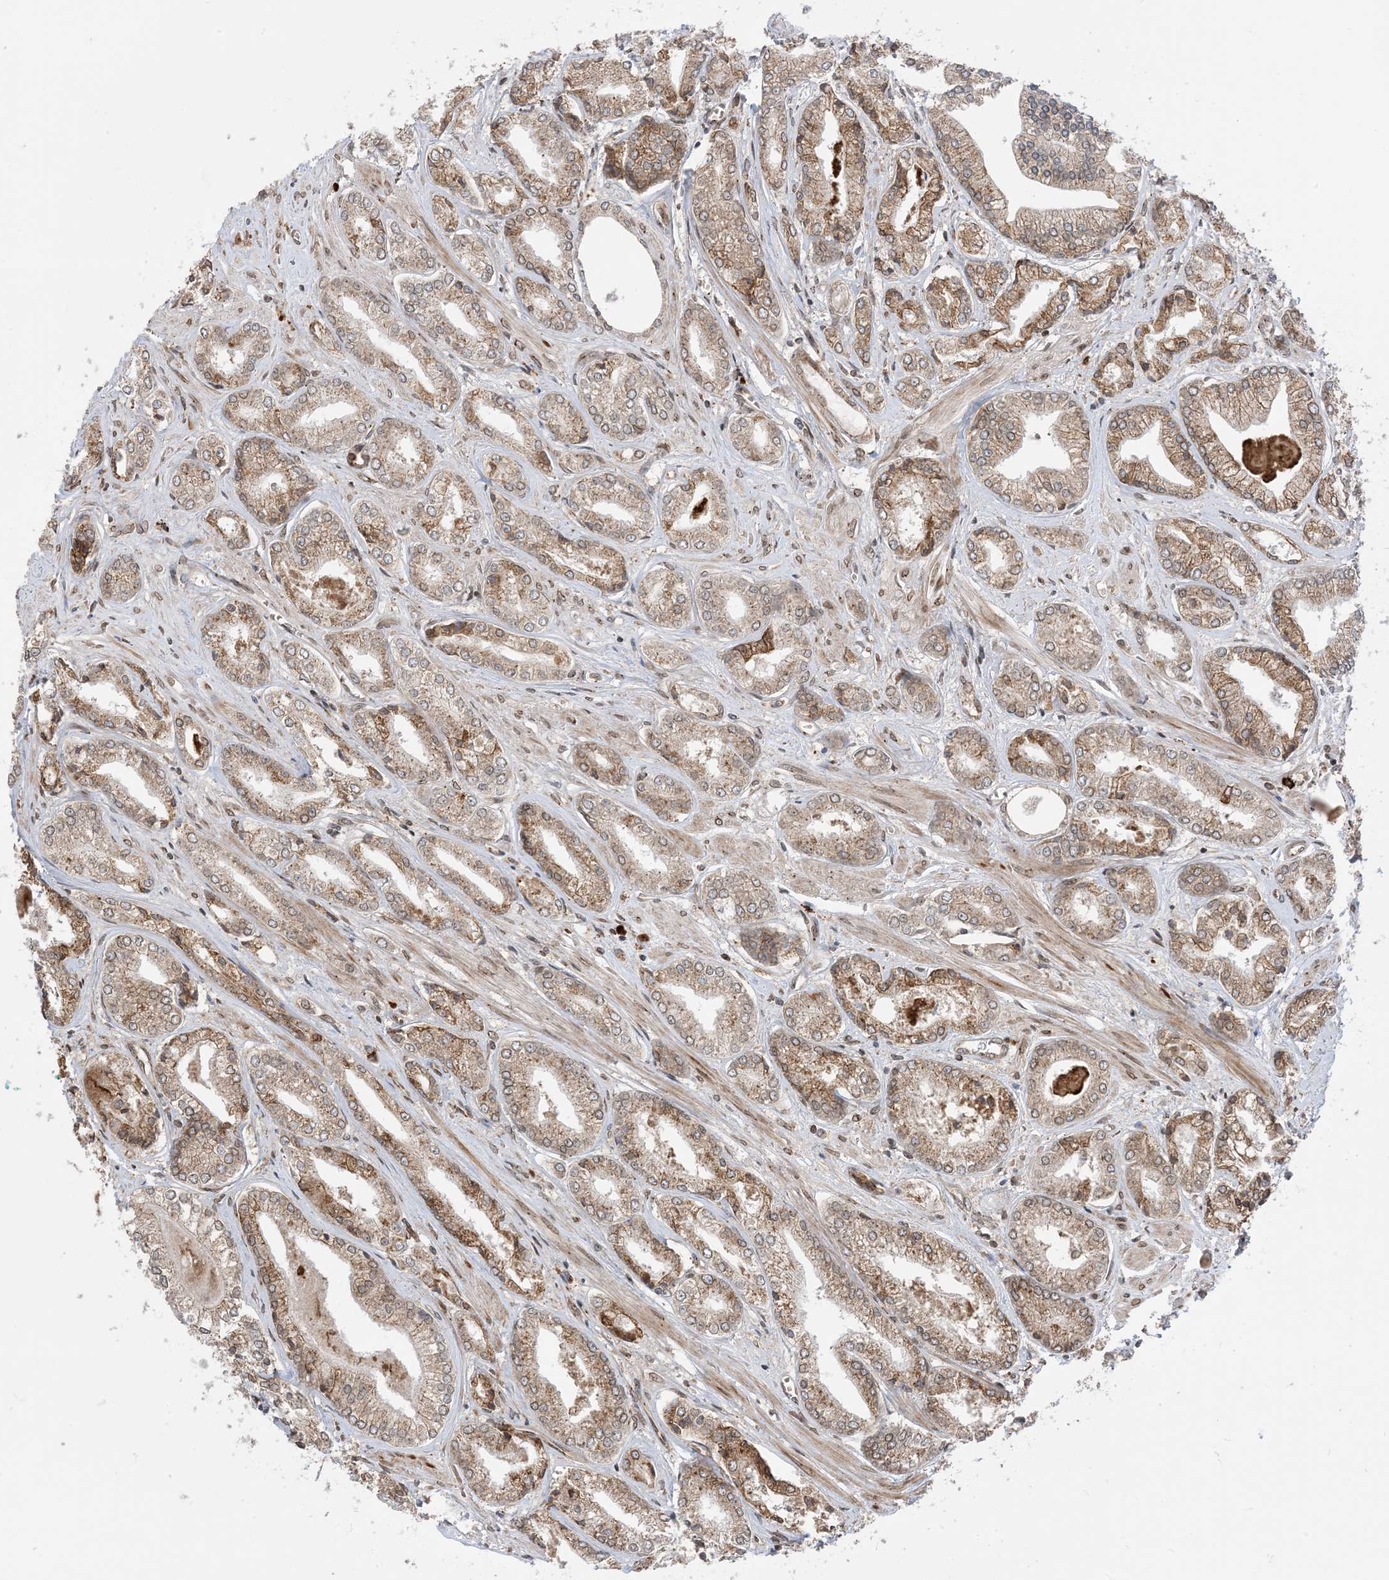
{"staining": {"intensity": "moderate", "quantity": ">75%", "location": "cytoplasmic/membranous"}, "tissue": "prostate cancer", "cell_type": "Tumor cells", "image_type": "cancer", "snomed": [{"axis": "morphology", "description": "Adenocarcinoma, Low grade"}, {"axis": "topography", "description": "Prostate"}], "caption": "IHC (DAB (3,3'-diaminobenzidine)) staining of human prostate cancer displays moderate cytoplasmic/membranous protein expression in about >75% of tumor cells. (Brightfield microscopy of DAB IHC at high magnification).", "gene": "CASP4", "patient": {"sex": "male", "age": 60}}